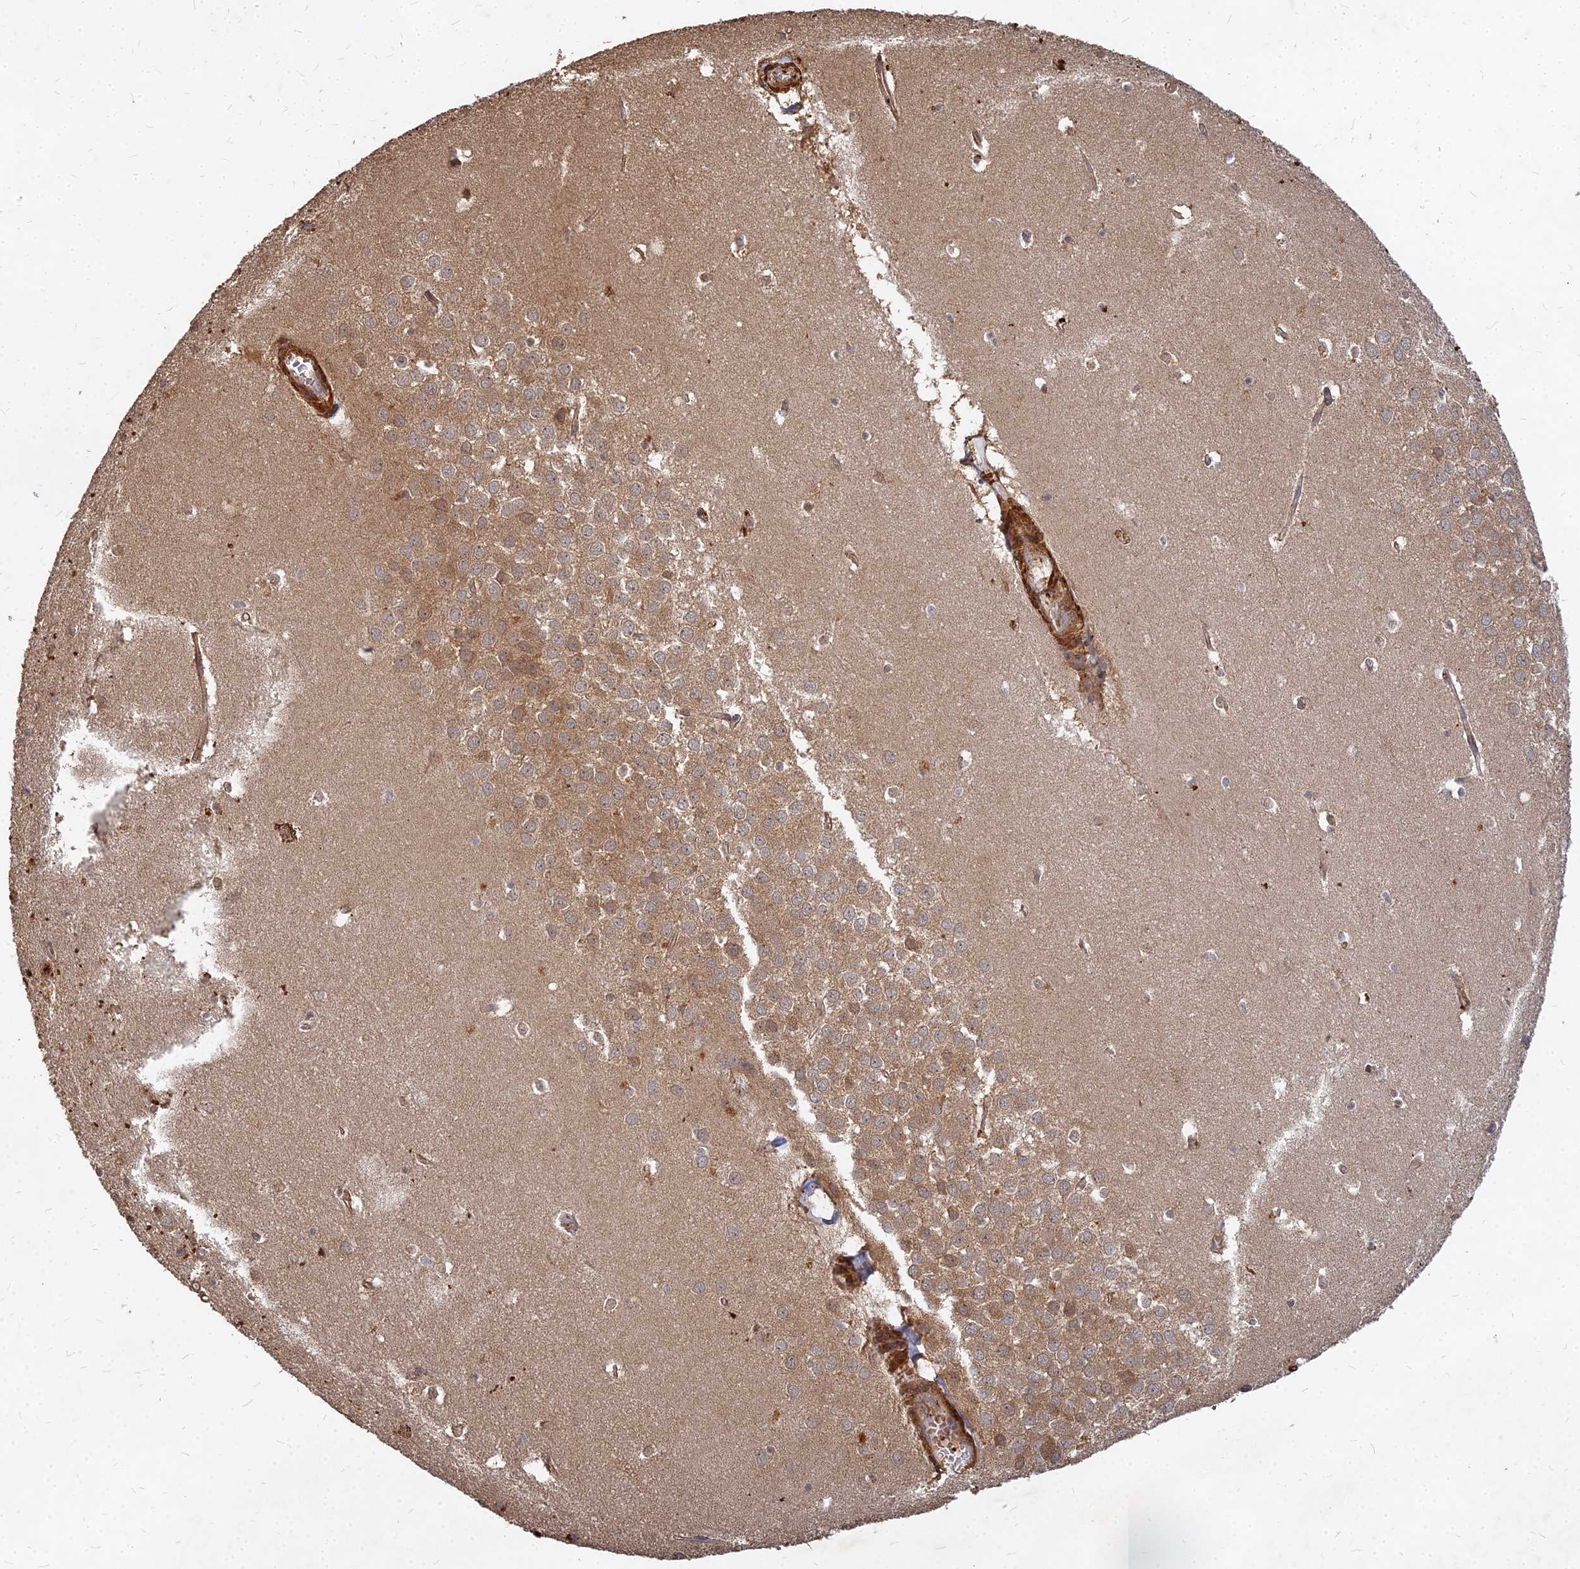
{"staining": {"intensity": "negative", "quantity": "none", "location": "none"}, "tissue": "hippocampus", "cell_type": "Glial cells", "image_type": "normal", "snomed": [{"axis": "morphology", "description": "Normal tissue, NOS"}, {"axis": "topography", "description": "Hippocampus"}], "caption": "DAB (3,3'-diaminobenzidine) immunohistochemical staining of benign human hippocampus displays no significant staining in glial cells.", "gene": "UBE2W", "patient": {"sex": "female", "age": 64}}